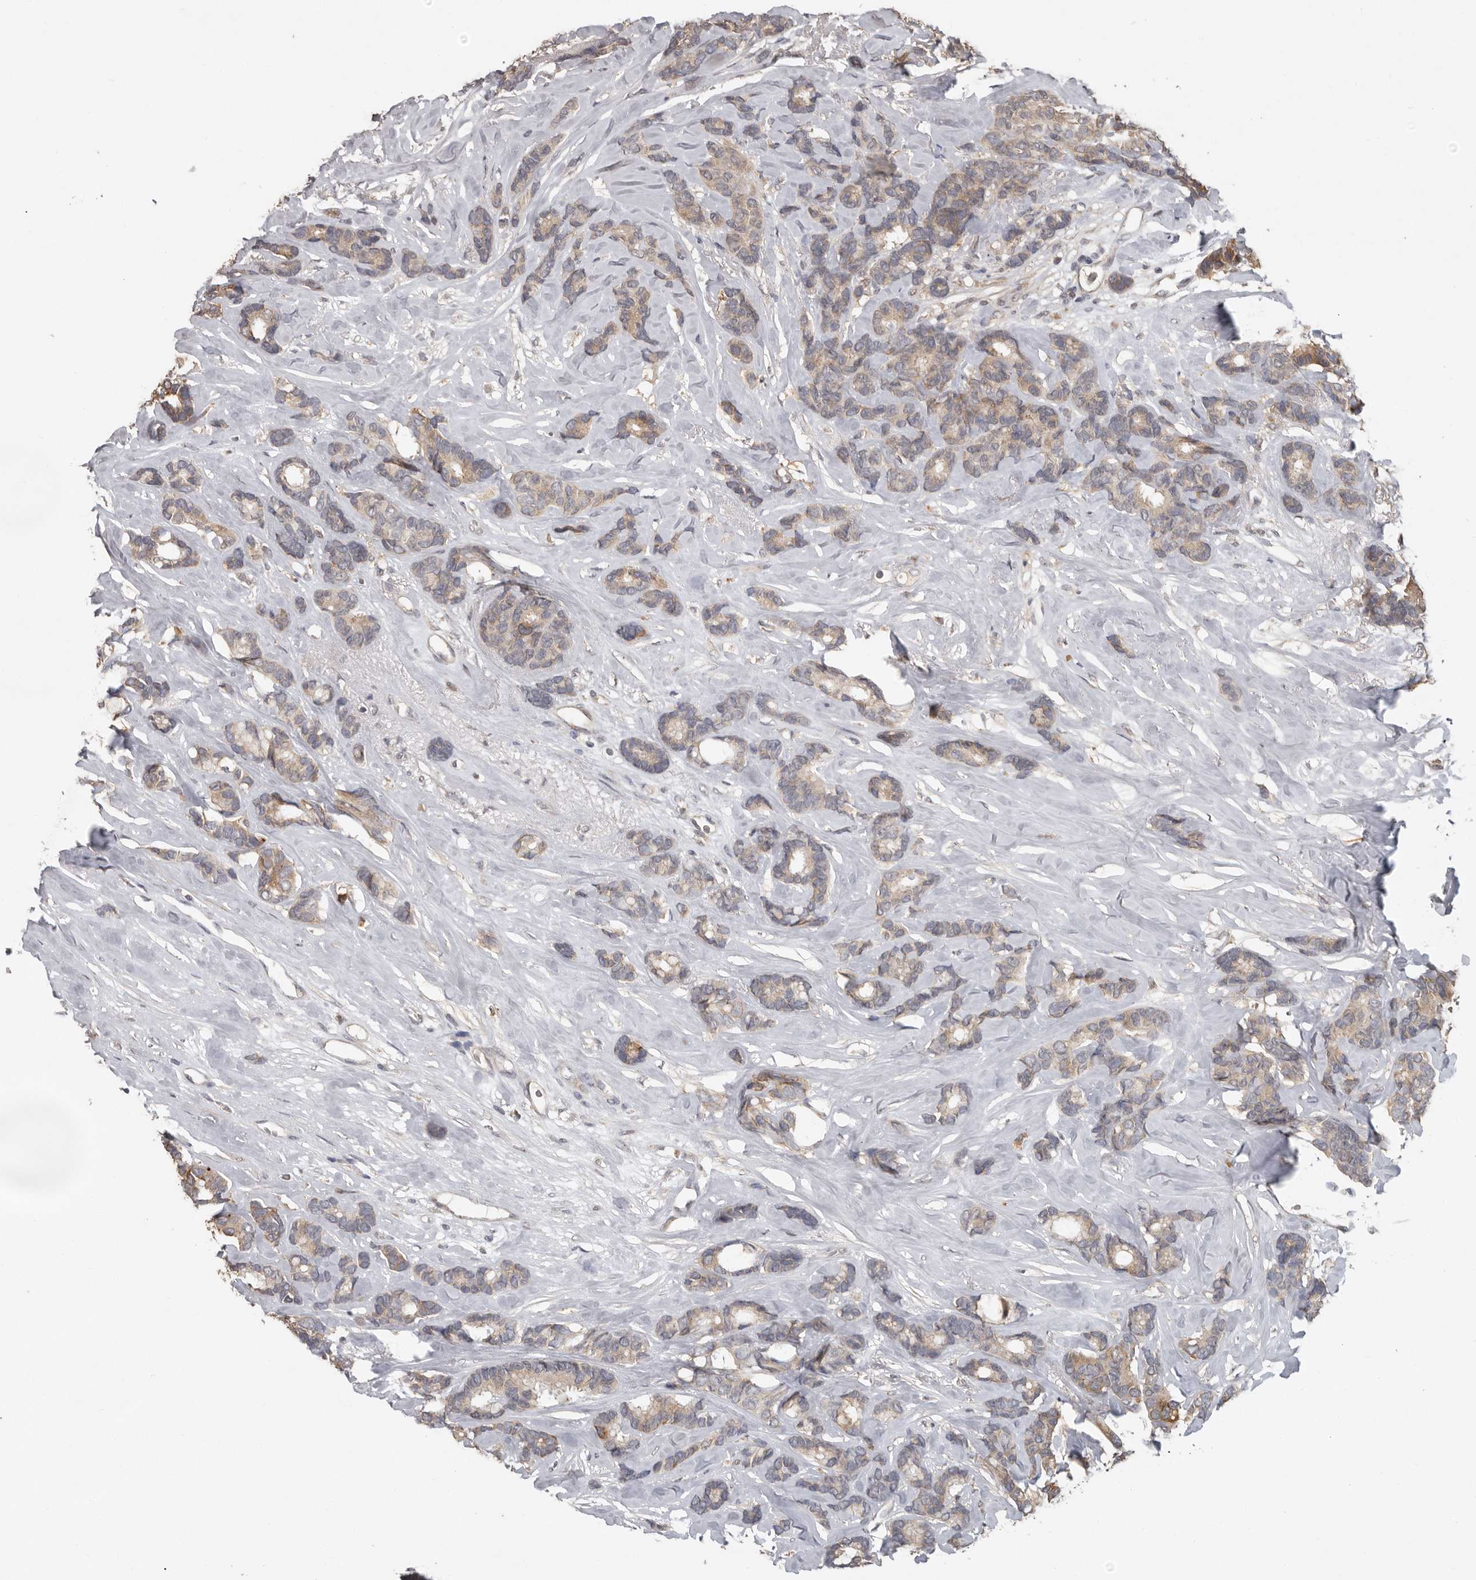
{"staining": {"intensity": "moderate", "quantity": "<25%", "location": "cytoplasmic/membranous"}, "tissue": "breast cancer", "cell_type": "Tumor cells", "image_type": "cancer", "snomed": [{"axis": "morphology", "description": "Duct carcinoma"}, {"axis": "topography", "description": "Breast"}], "caption": "Breast cancer (invasive ductal carcinoma) stained with a brown dye exhibits moderate cytoplasmic/membranous positive expression in approximately <25% of tumor cells.", "gene": "MTF1", "patient": {"sex": "female", "age": 87}}